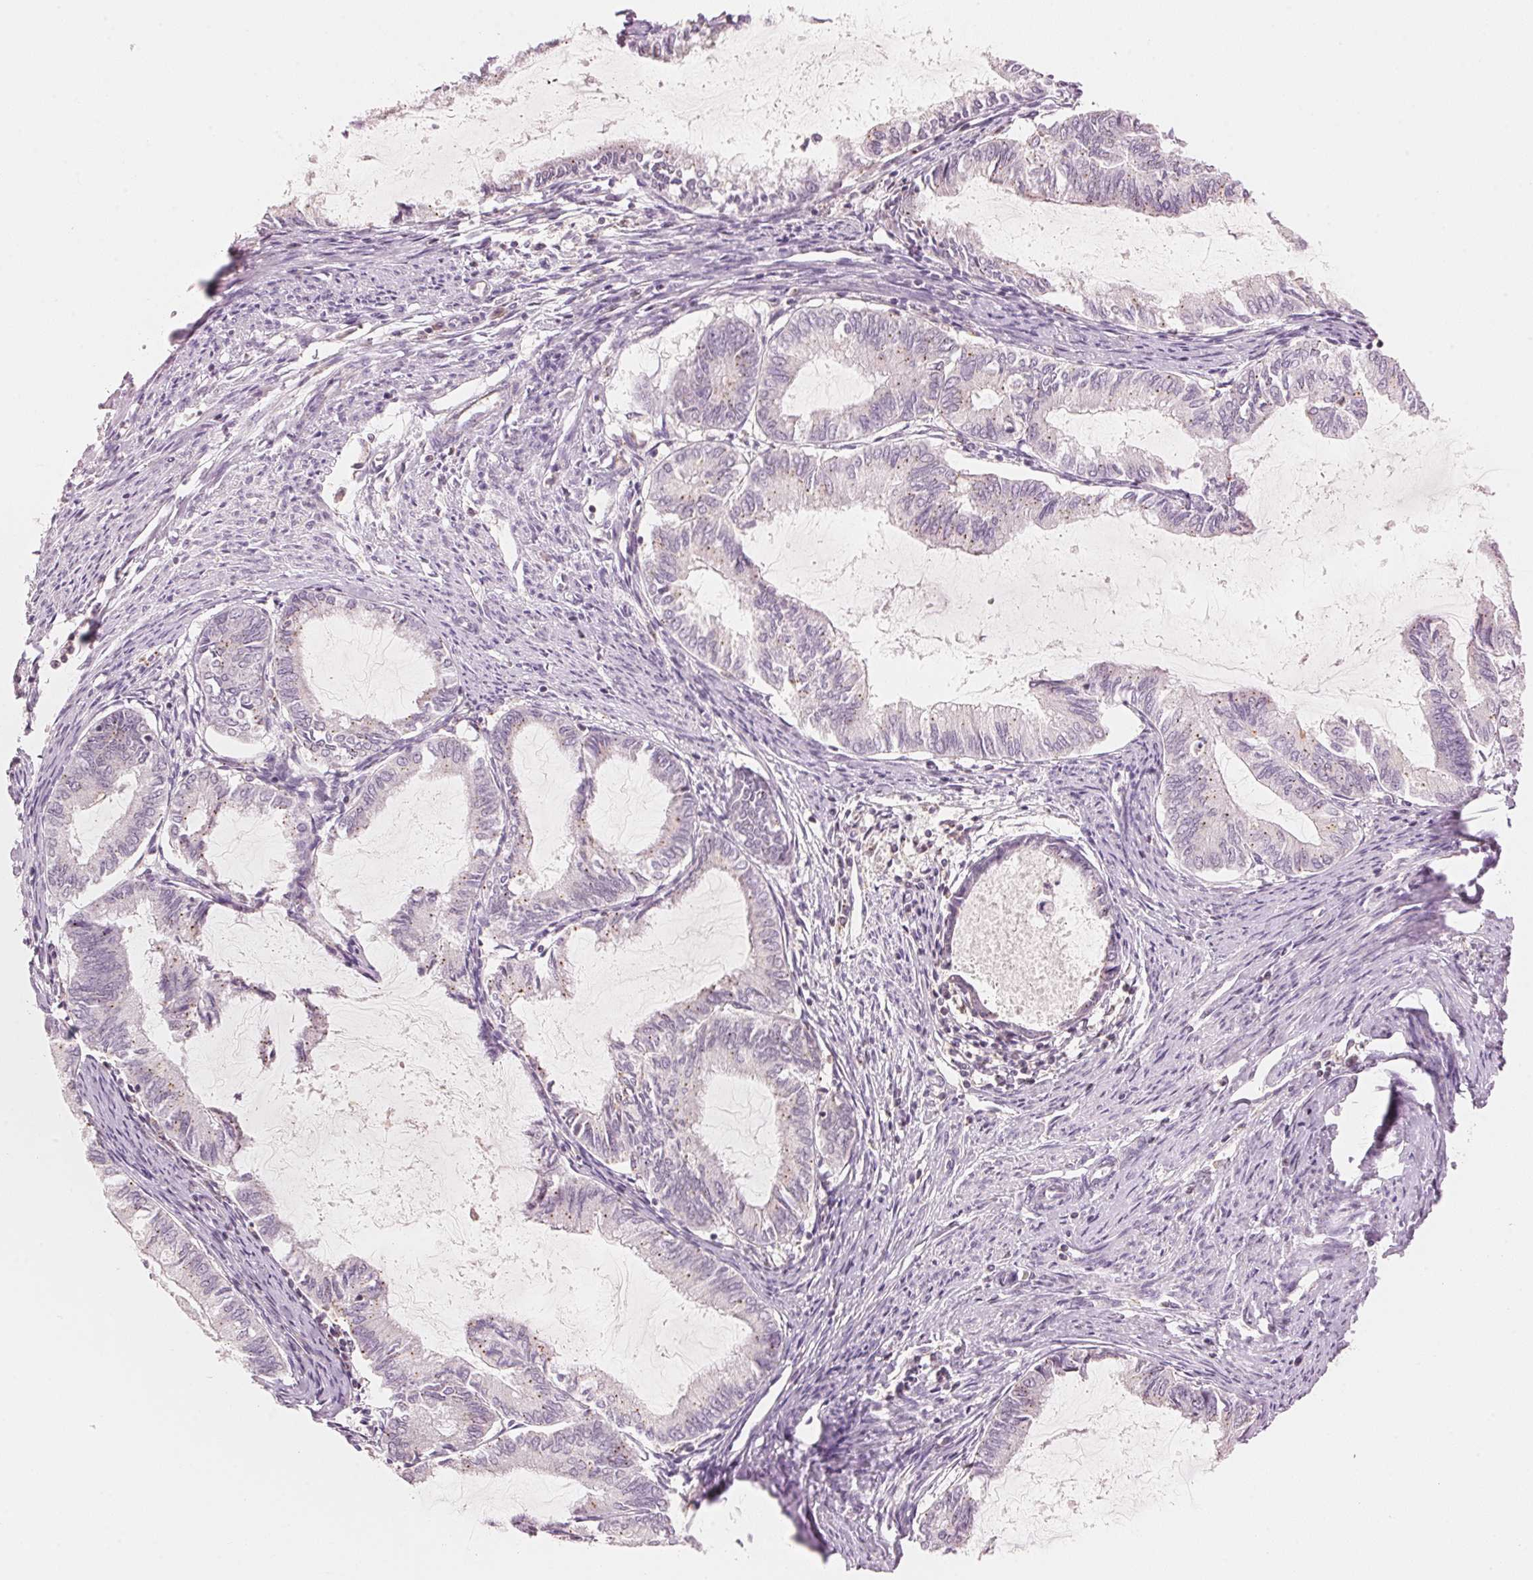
{"staining": {"intensity": "negative", "quantity": "none", "location": "none"}, "tissue": "endometrial cancer", "cell_type": "Tumor cells", "image_type": "cancer", "snomed": [{"axis": "morphology", "description": "Adenocarcinoma, NOS"}, {"axis": "topography", "description": "Endometrium"}], "caption": "The micrograph demonstrates no significant staining in tumor cells of endometrial adenocarcinoma.", "gene": "HOXB13", "patient": {"sex": "female", "age": 86}}